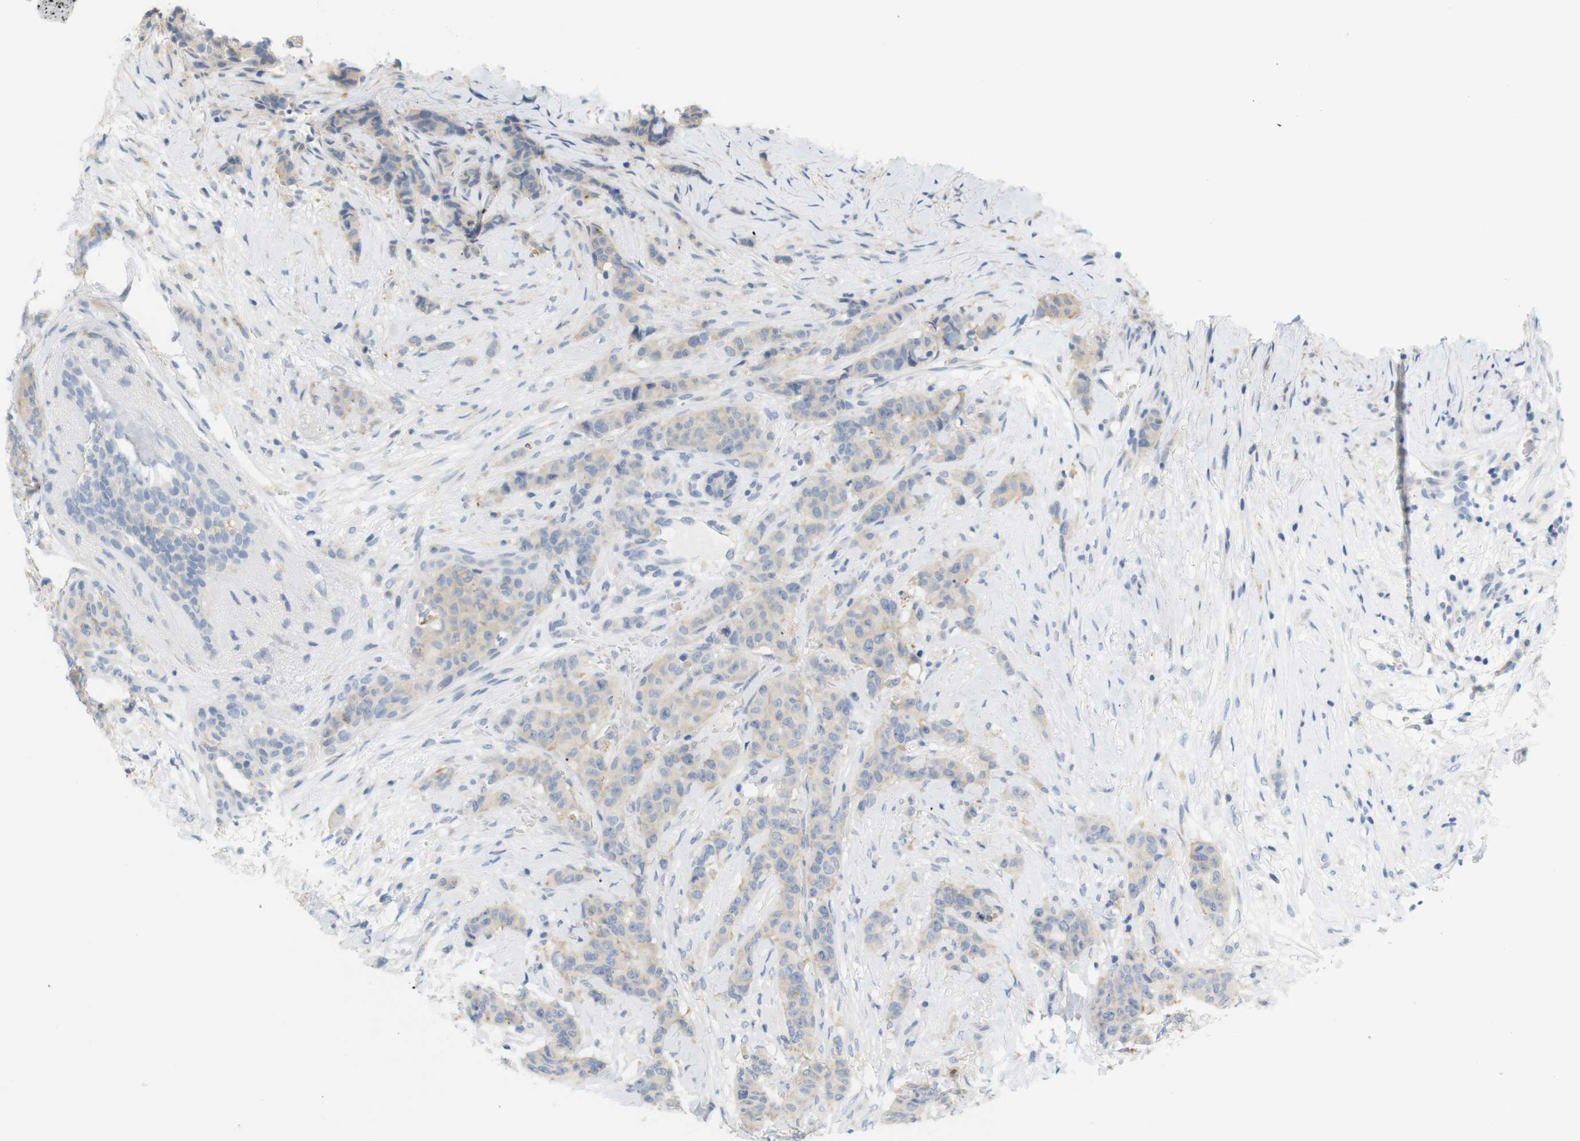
{"staining": {"intensity": "weak", "quantity": ">75%", "location": "cytoplasmic/membranous"}, "tissue": "breast cancer", "cell_type": "Tumor cells", "image_type": "cancer", "snomed": [{"axis": "morphology", "description": "Duct carcinoma"}, {"axis": "topography", "description": "Breast"}], "caption": "A brown stain labels weak cytoplasmic/membranous expression of a protein in intraductal carcinoma (breast) tumor cells. The protein of interest is stained brown, and the nuclei are stained in blue (DAB (3,3'-diaminobenzidine) IHC with brightfield microscopy, high magnification).", "gene": "LRRK2", "patient": {"sex": "female", "age": 40}}